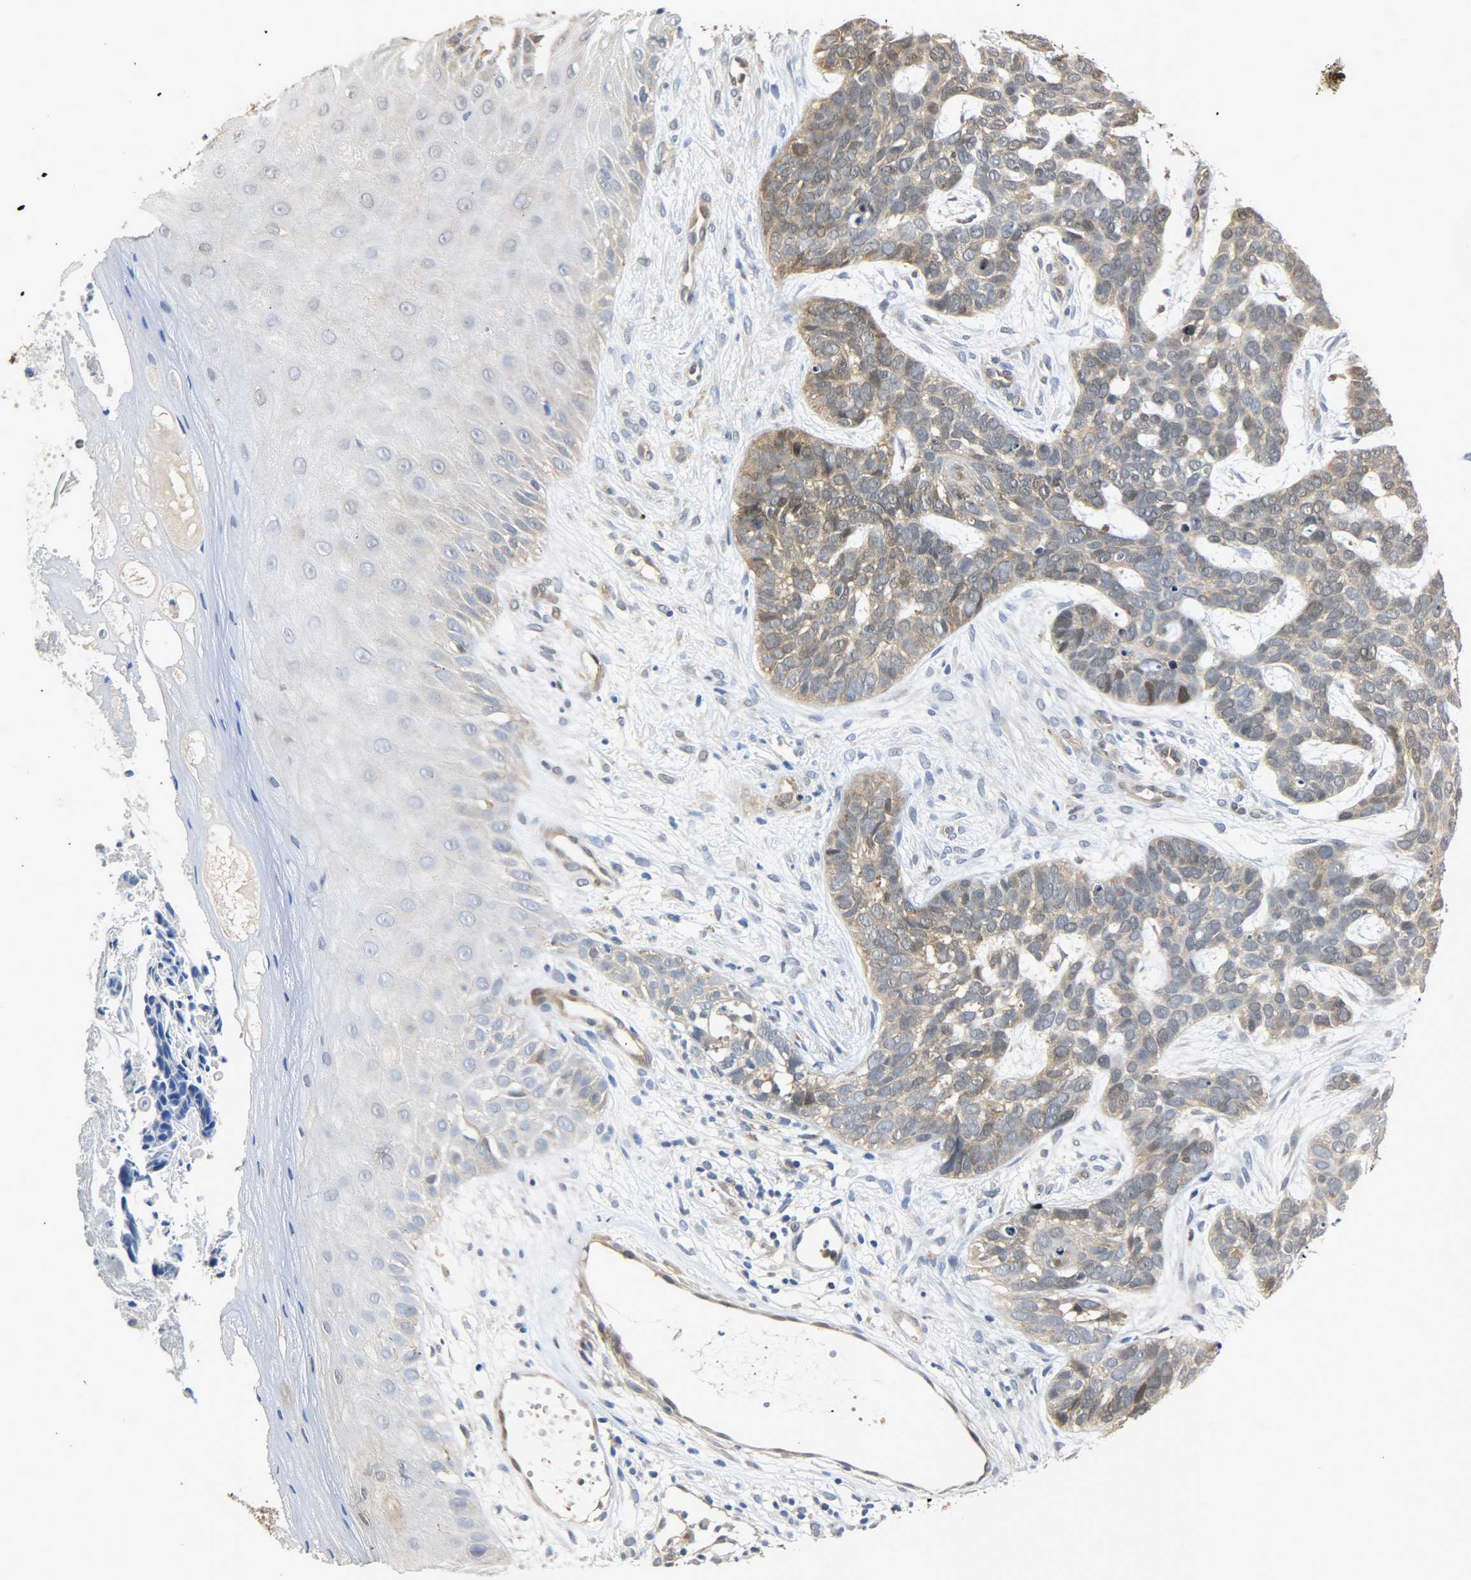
{"staining": {"intensity": "moderate", "quantity": ">75%", "location": "cytoplasmic/membranous,nuclear"}, "tissue": "skin cancer", "cell_type": "Tumor cells", "image_type": "cancer", "snomed": [{"axis": "morphology", "description": "Basal cell carcinoma"}, {"axis": "topography", "description": "Skin"}], "caption": "A high-resolution photomicrograph shows IHC staining of skin basal cell carcinoma, which reveals moderate cytoplasmic/membranous and nuclear expression in about >75% of tumor cells. (Brightfield microscopy of DAB IHC at high magnification).", "gene": "EIF4EBP1", "patient": {"sex": "male", "age": 87}}